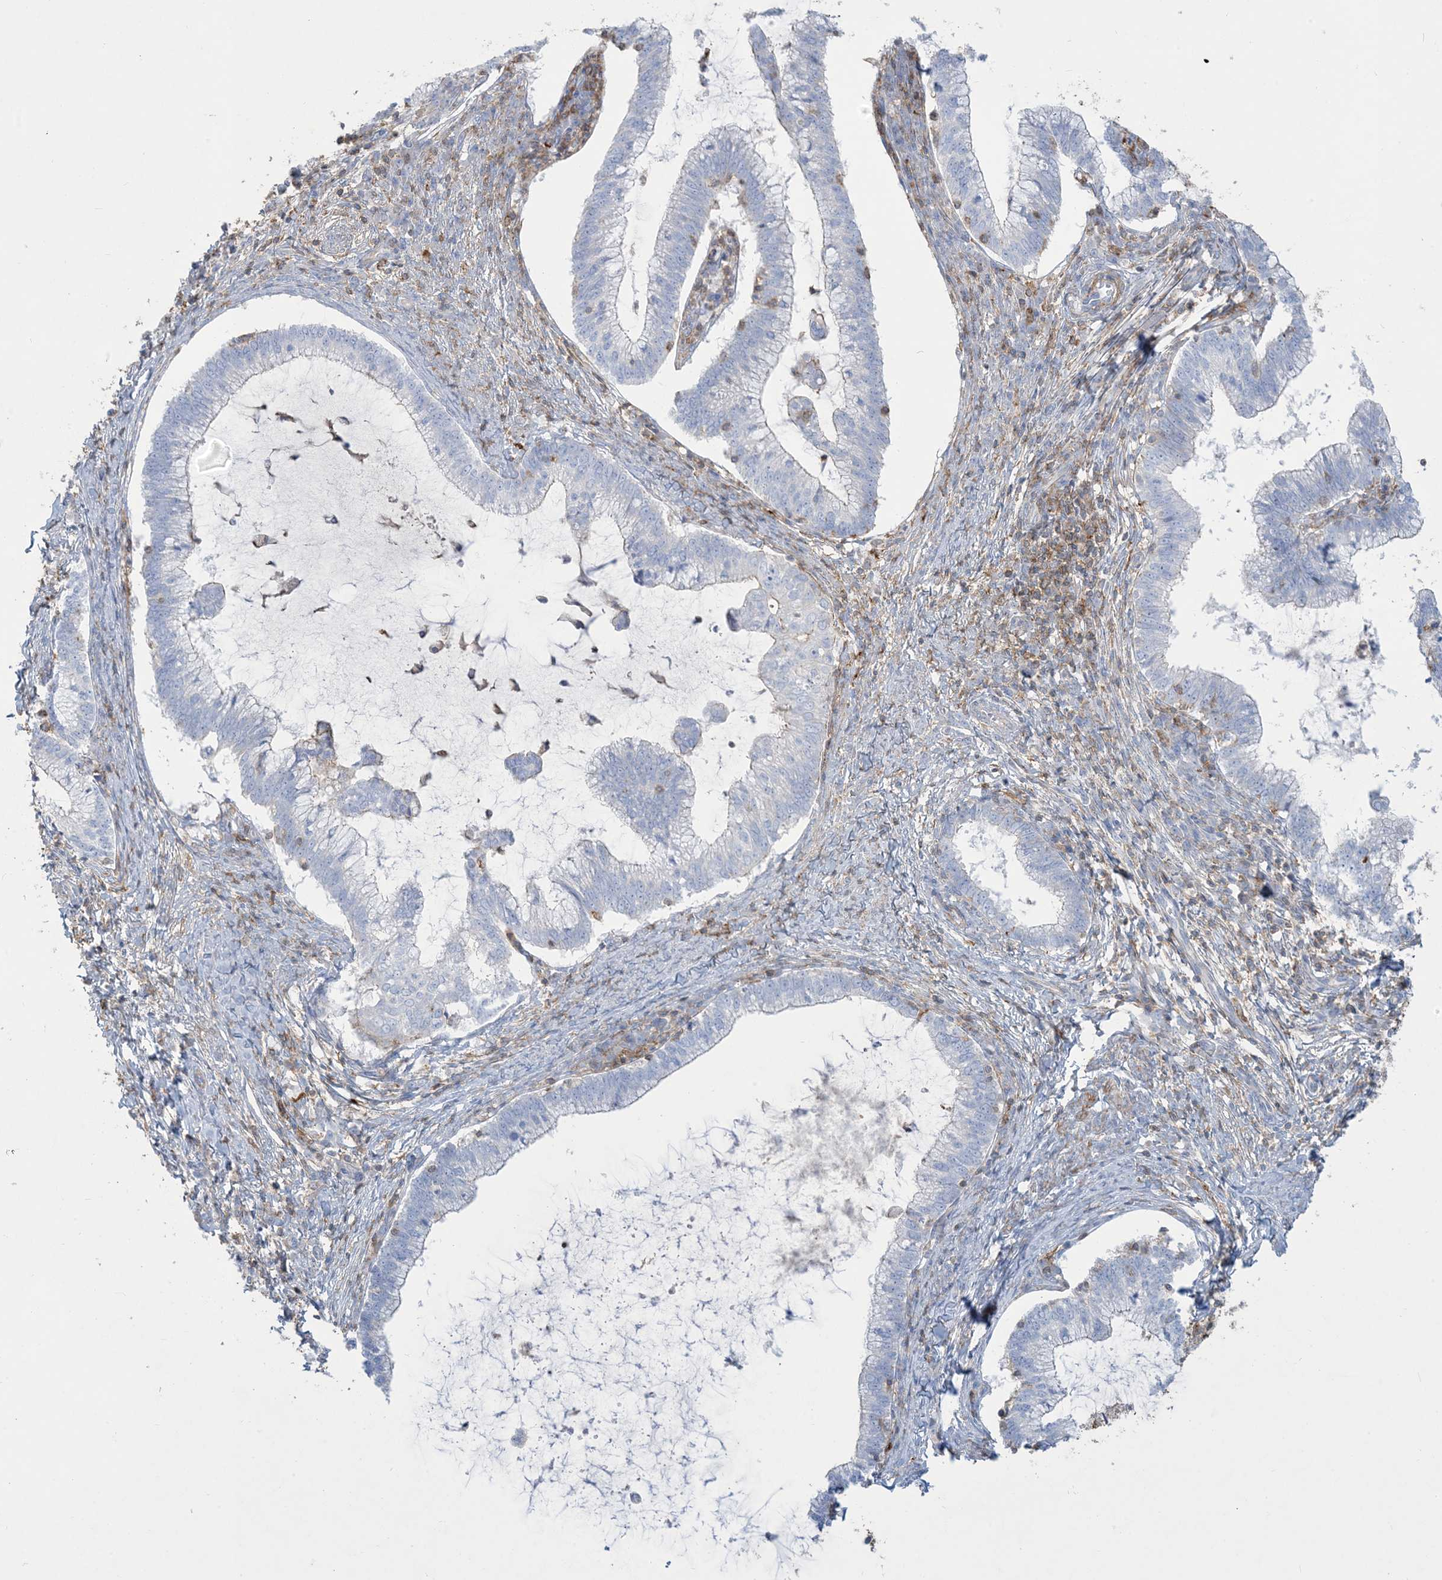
{"staining": {"intensity": "negative", "quantity": "none", "location": "none"}, "tissue": "cervical cancer", "cell_type": "Tumor cells", "image_type": "cancer", "snomed": [{"axis": "morphology", "description": "Adenocarcinoma, NOS"}, {"axis": "topography", "description": "Cervix"}], "caption": "This image is of adenocarcinoma (cervical) stained with IHC to label a protein in brown with the nuclei are counter-stained blue. There is no expression in tumor cells.", "gene": "GTF3C2", "patient": {"sex": "female", "age": 36}}